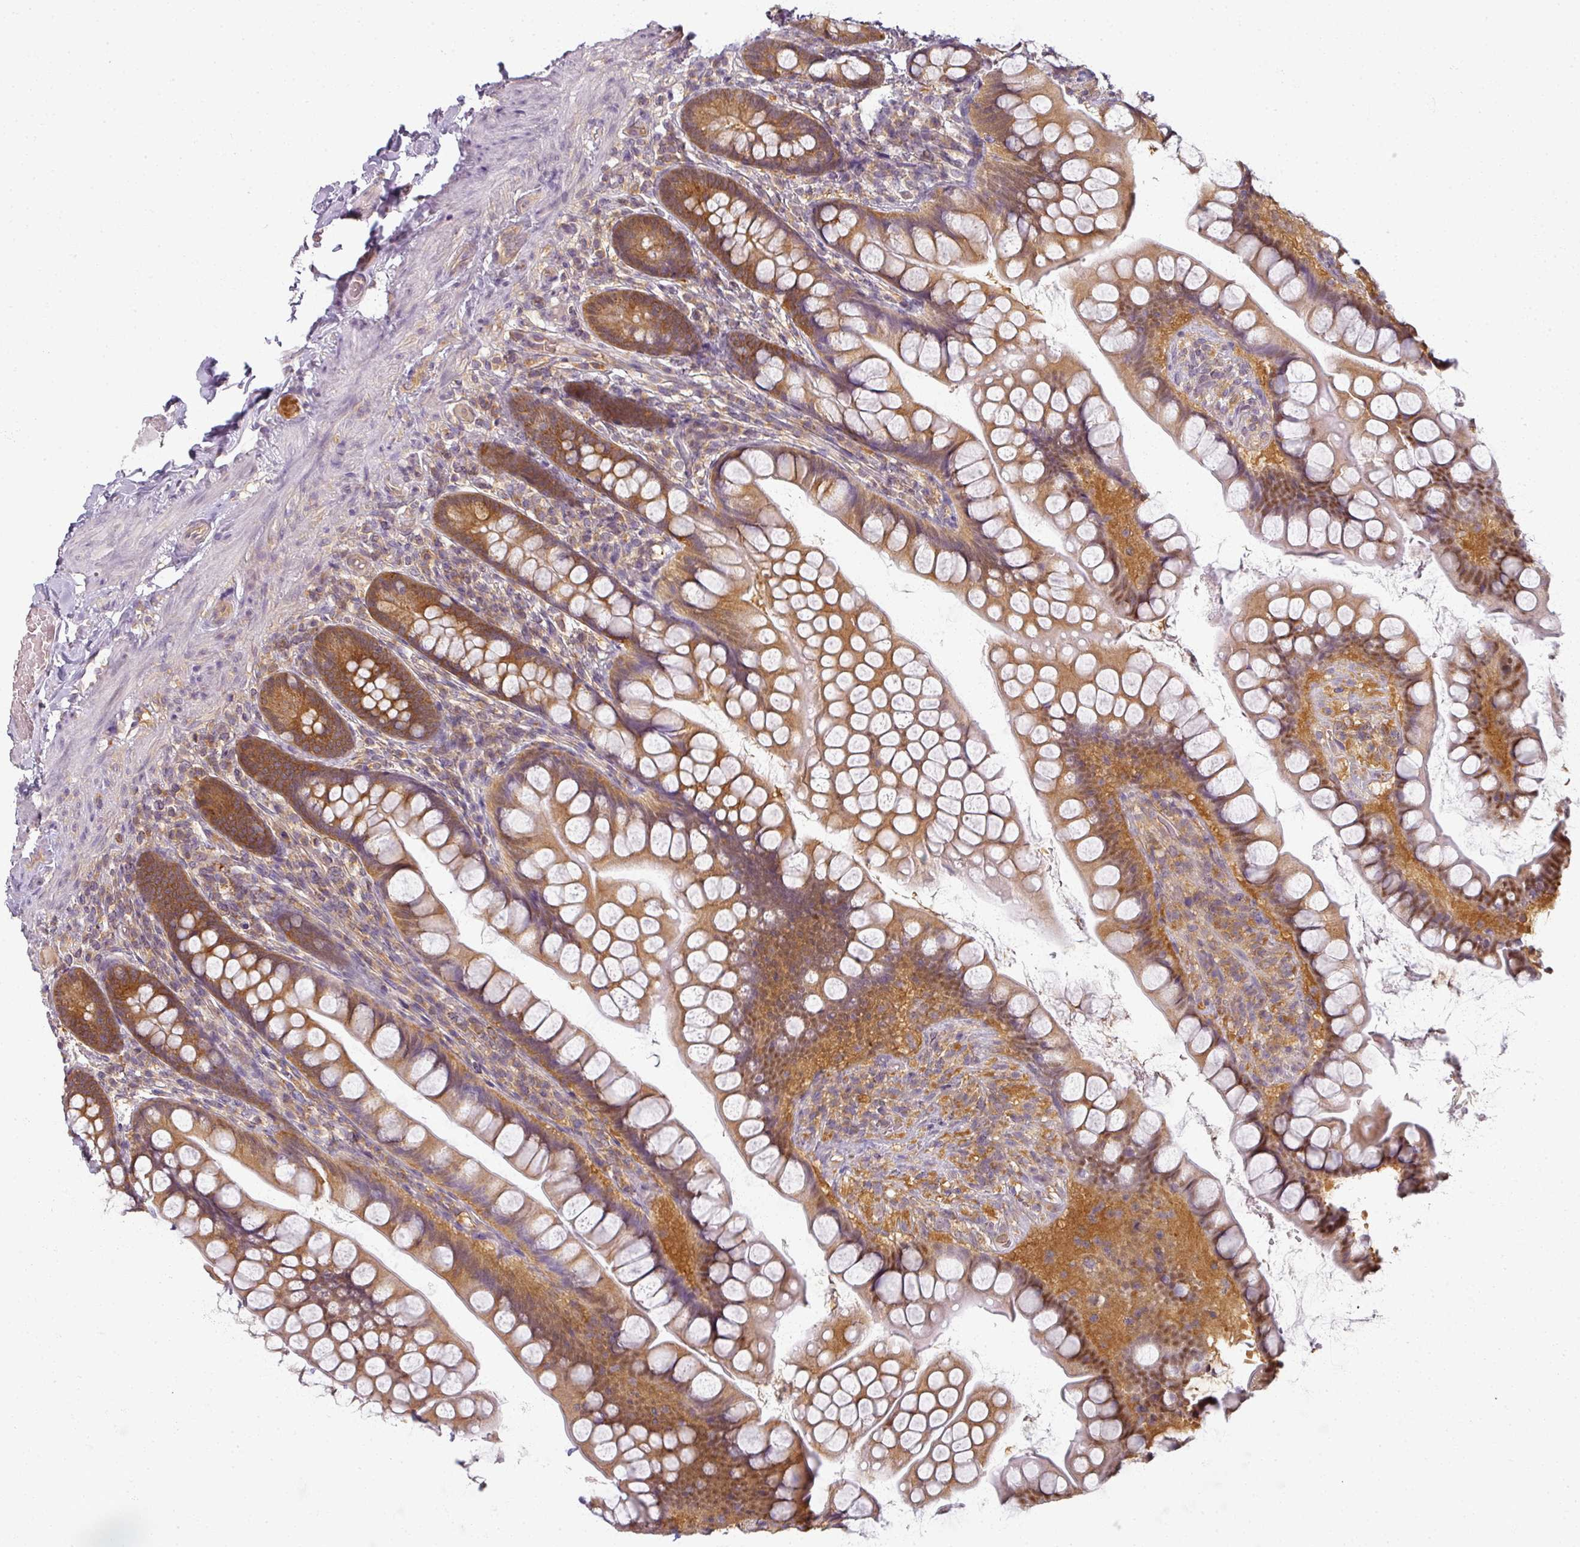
{"staining": {"intensity": "moderate", "quantity": "25%-75%", "location": "cytoplasmic/membranous"}, "tissue": "small intestine", "cell_type": "Glandular cells", "image_type": "normal", "snomed": [{"axis": "morphology", "description": "Normal tissue, NOS"}, {"axis": "topography", "description": "Small intestine"}], "caption": "A brown stain labels moderate cytoplasmic/membranous positivity of a protein in glandular cells of benign small intestine. (DAB (3,3'-diaminobenzidine) = brown stain, brightfield microscopy at high magnification).", "gene": "AGPAT4", "patient": {"sex": "male", "age": 70}}